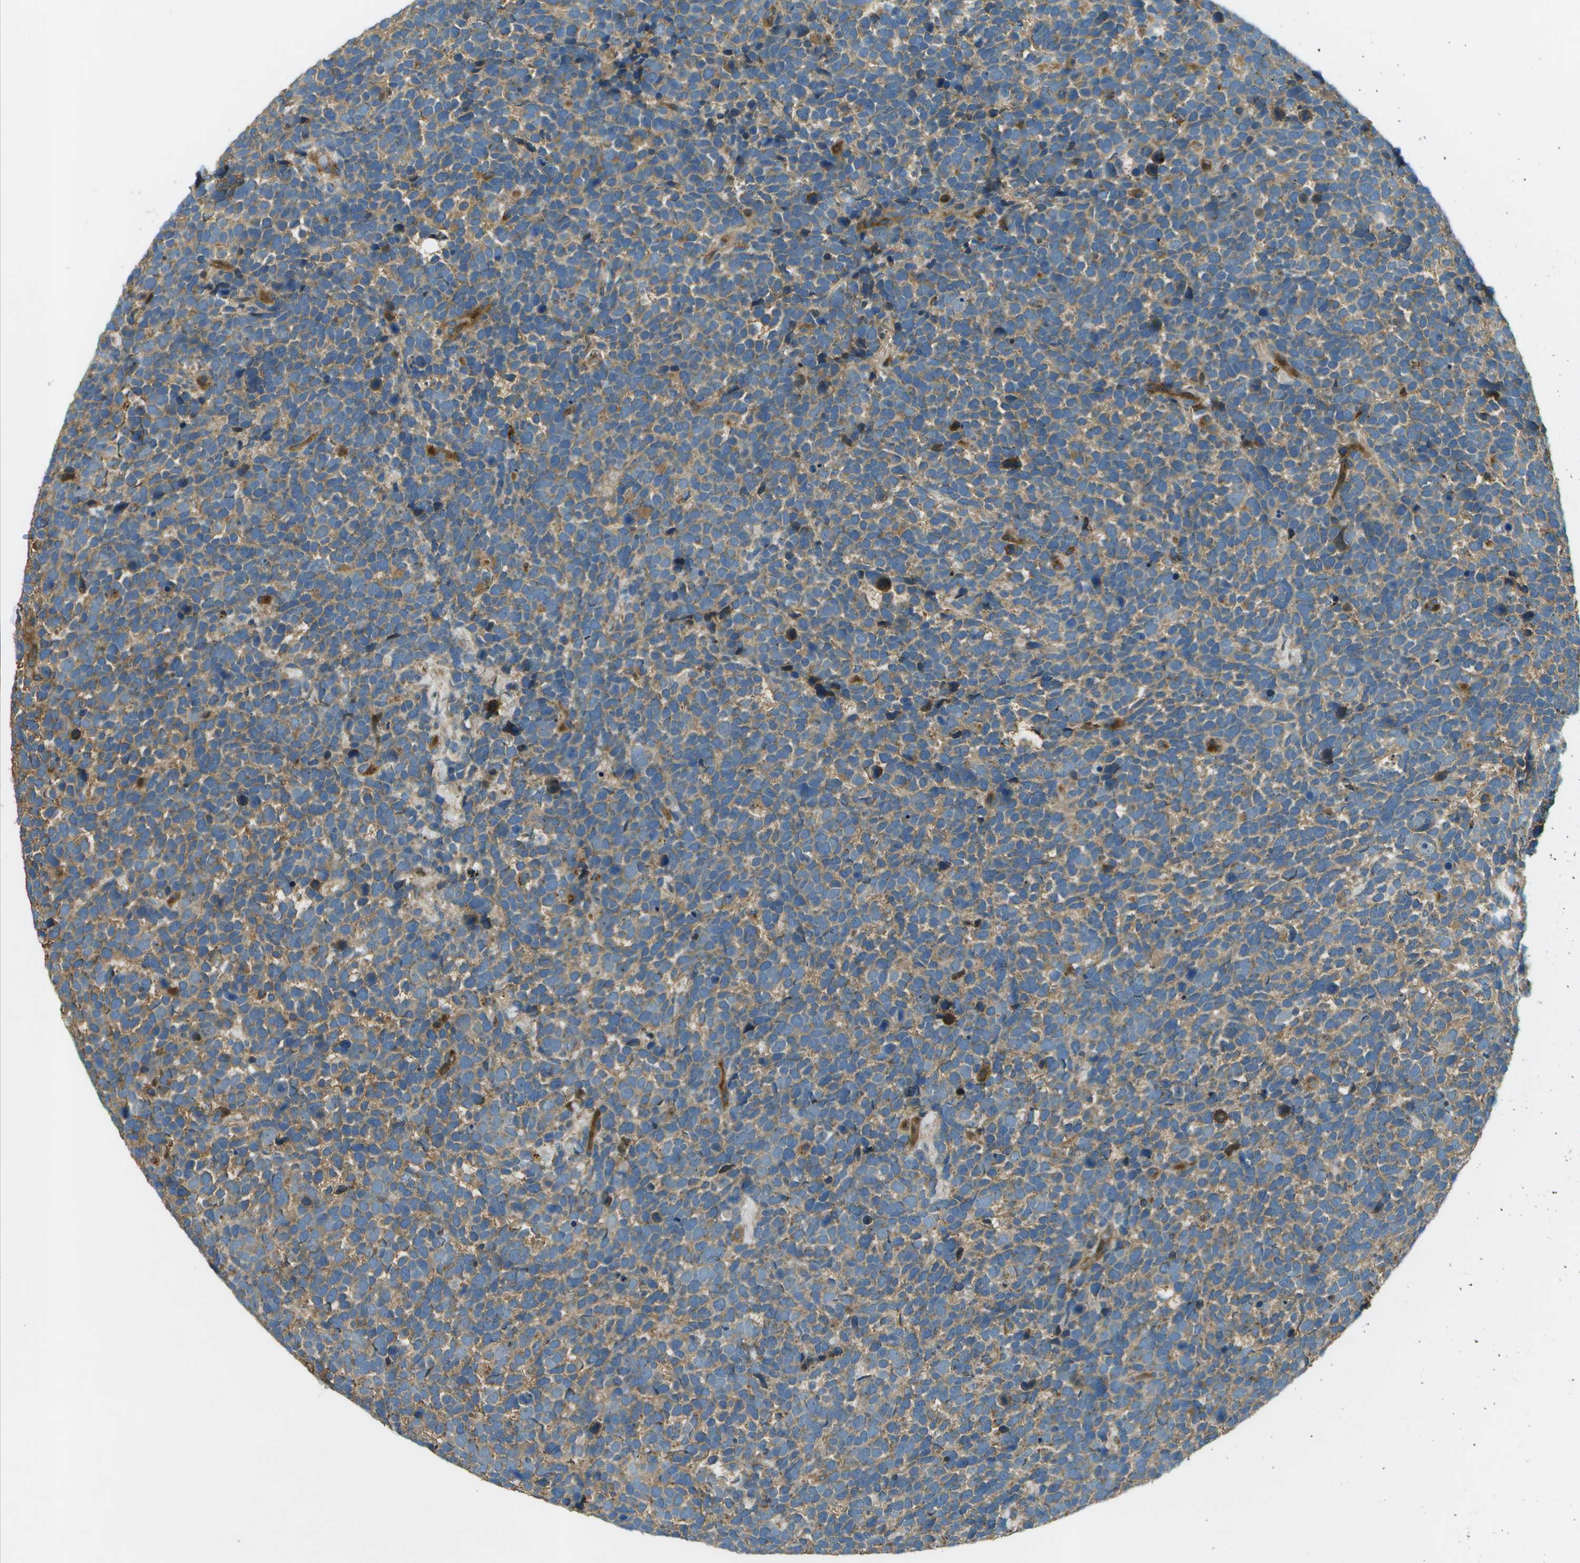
{"staining": {"intensity": "weak", "quantity": ">75%", "location": "cytoplasmic/membranous"}, "tissue": "urothelial cancer", "cell_type": "Tumor cells", "image_type": "cancer", "snomed": [{"axis": "morphology", "description": "Urothelial carcinoma, High grade"}, {"axis": "topography", "description": "Urinary bladder"}], "caption": "Approximately >75% of tumor cells in urothelial cancer reveal weak cytoplasmic/membranous protein expression as visualized by brown immunohistochemical staining.", "gene": "PXYLP1", "patient": {"sex": "female", "age": 82}}